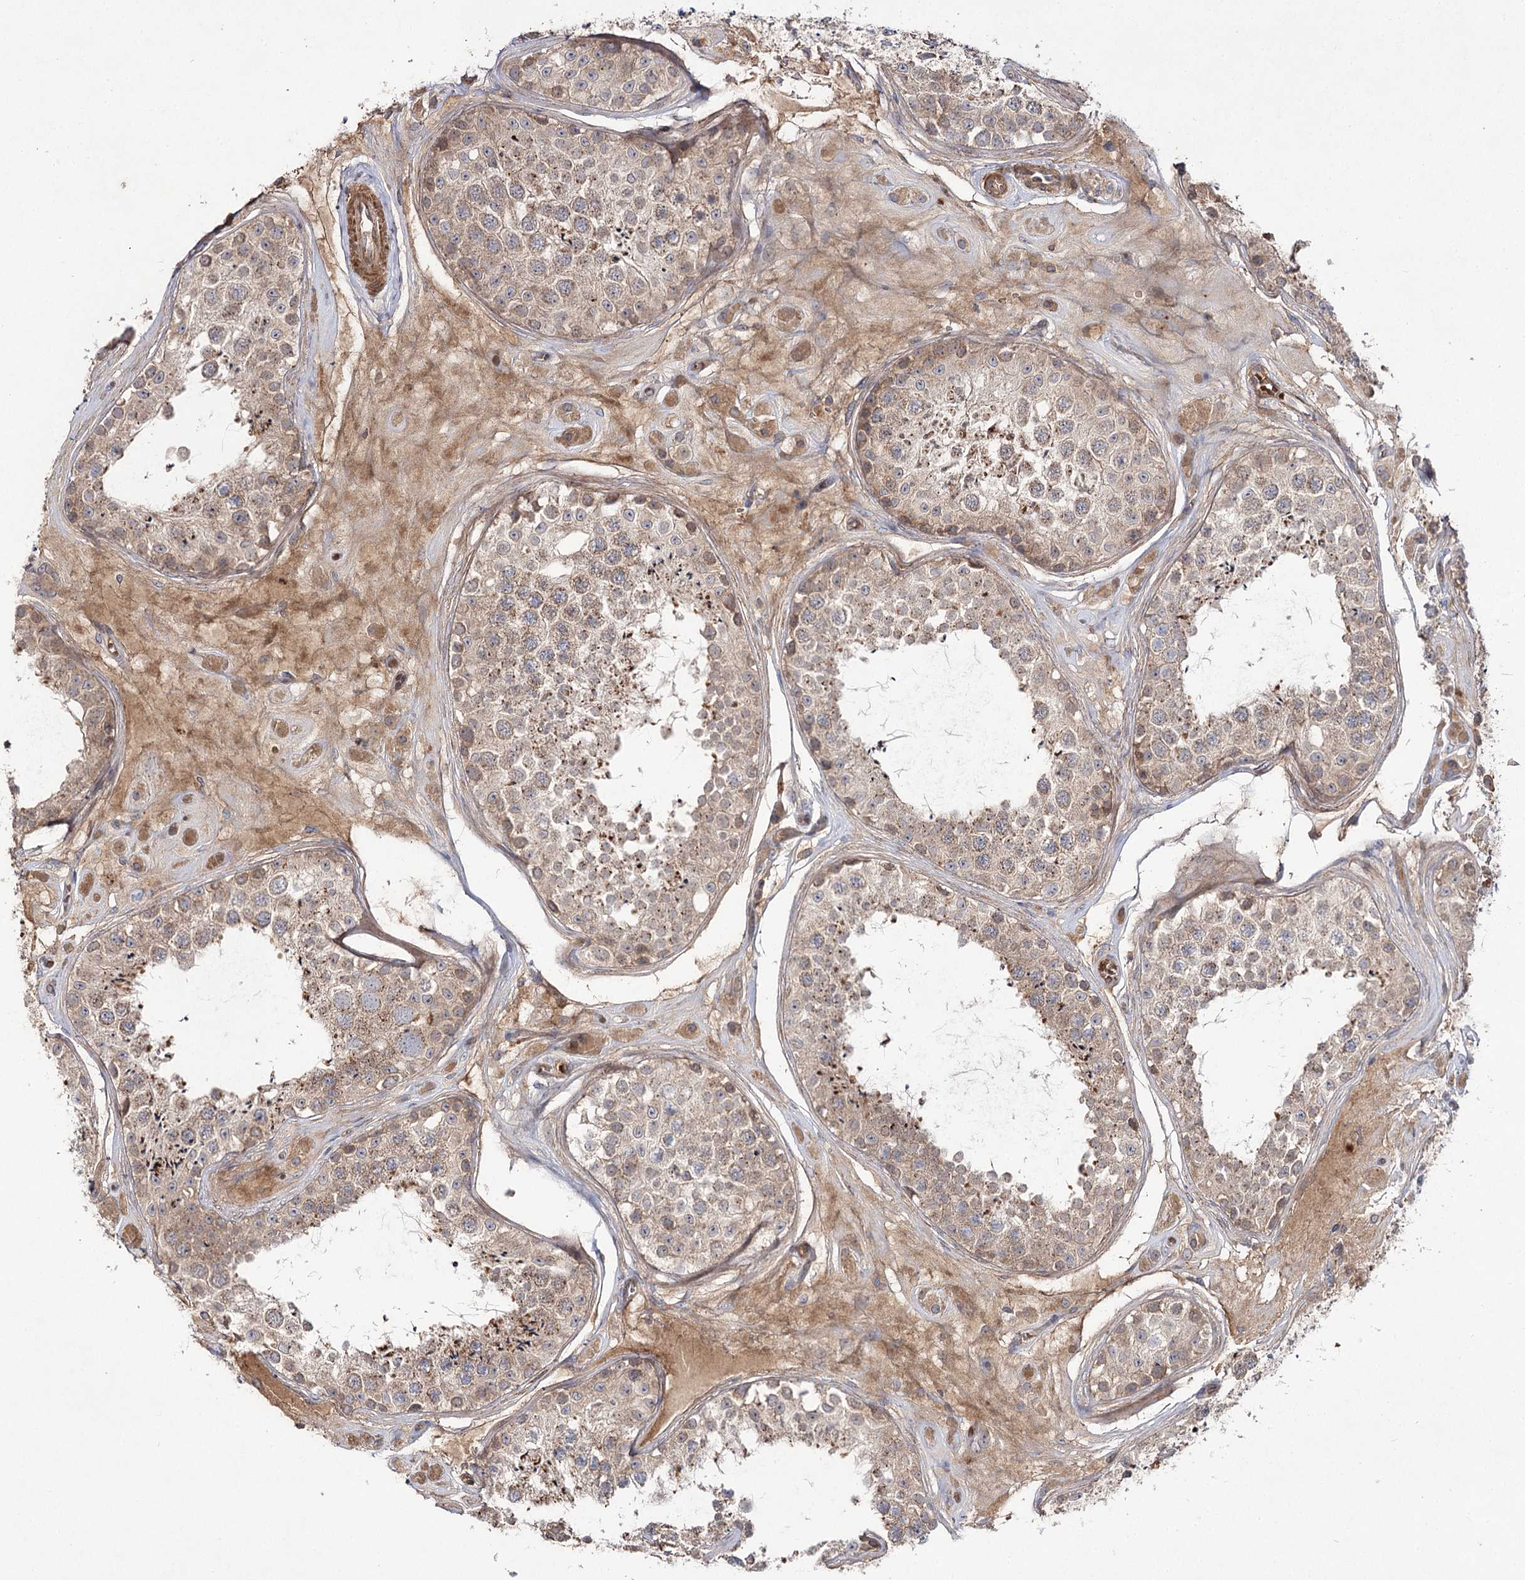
{"staining": {"intensity": "moderate", "quantity": ">75%", "location": "cytoplasmic/membranous"}, "tissue": "testis", "cell_type": "Cells in seminiferous ducts", "image_type": "normal", "snomed": [{"axis": "morphology", "description": "Normal tissue, NOS"}, {"axis": "topography", "description": "Testis"}], "caption": "A brown stain labels moderate cytoplasmic/membranous expression of a protein in cells in seminiferous ducts of normal human testis.", "gene": "KIAA0825", "patient": {"sex": "male", "age": 25}}